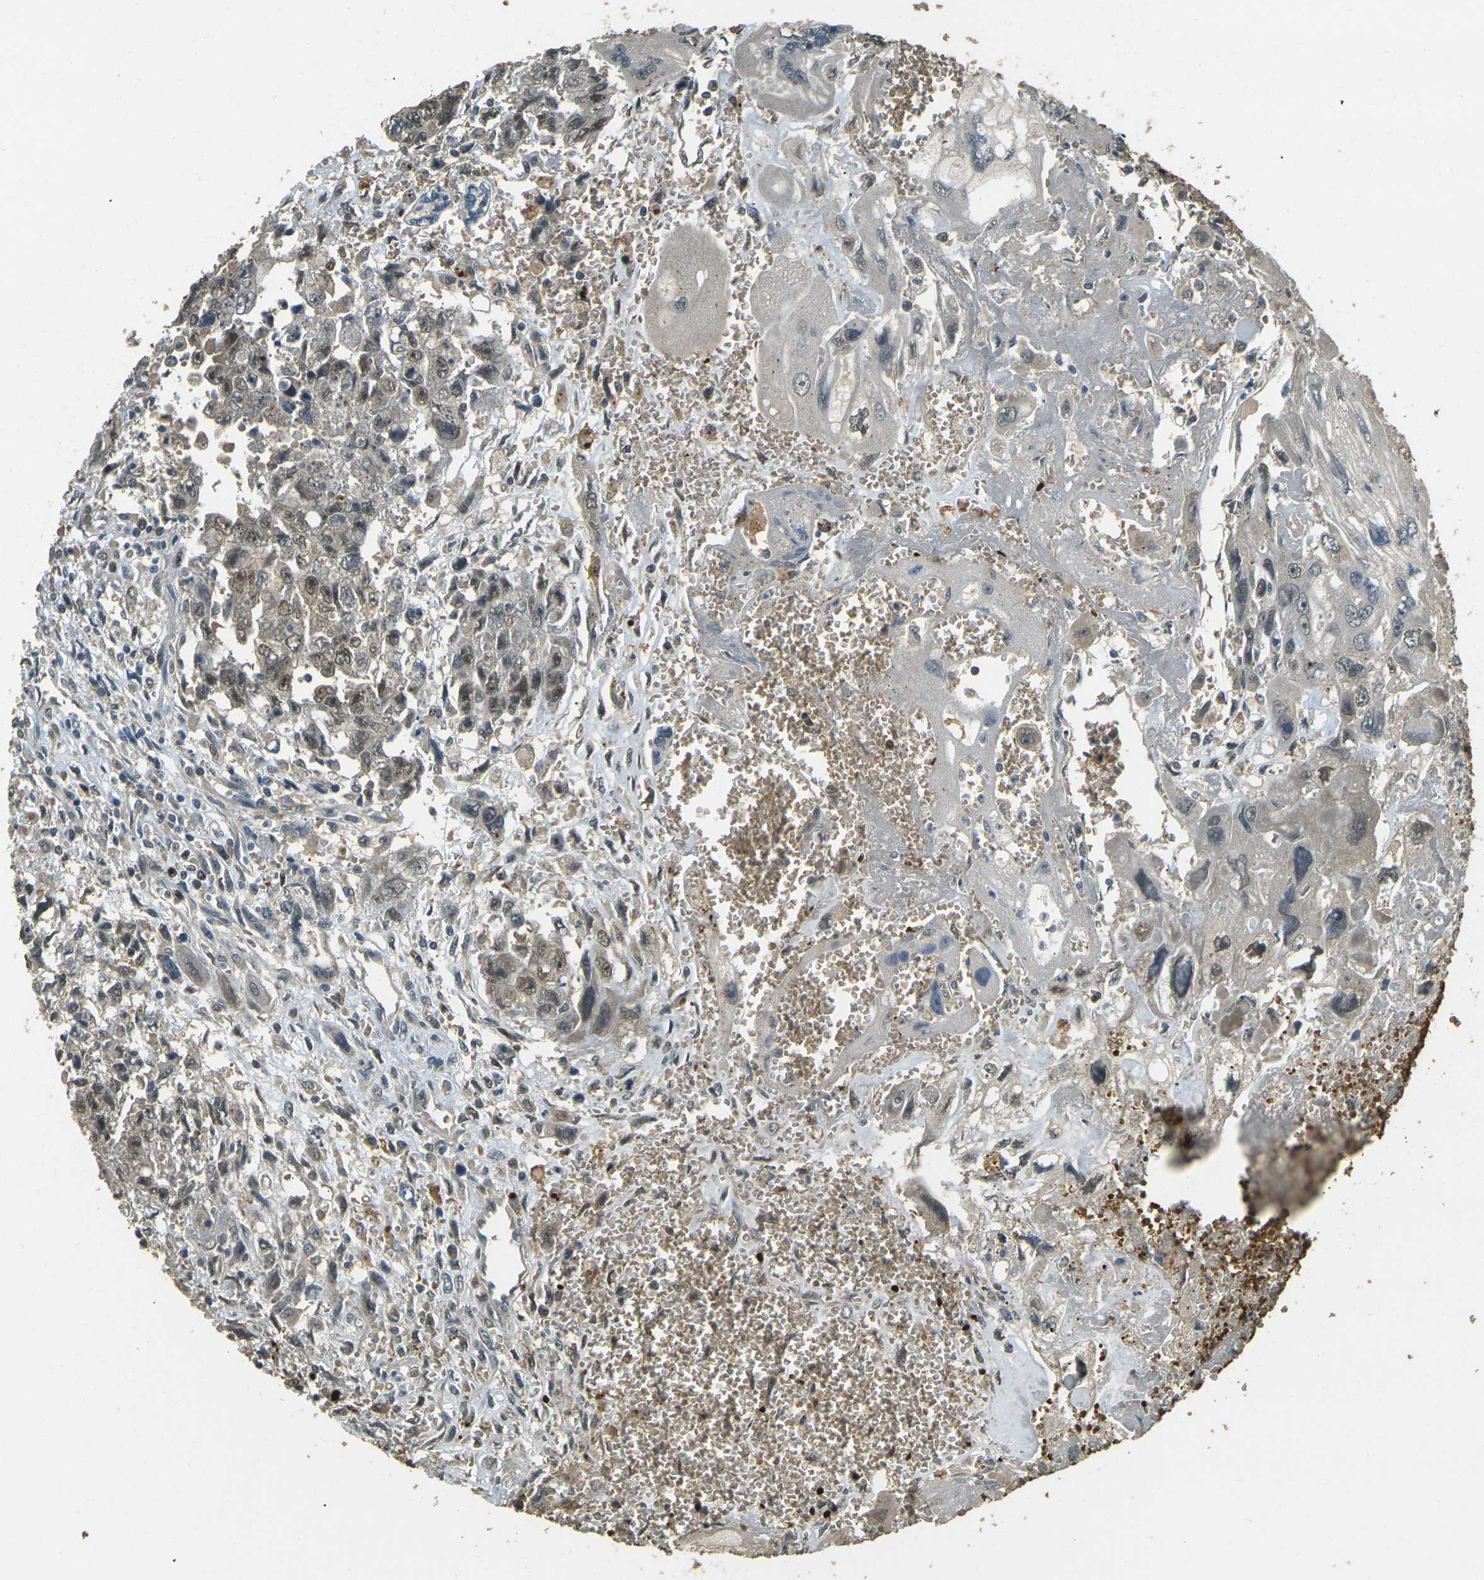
{"staining": {"intensity": "moderate", "quantity": ">75%", "location": "cytoplasmic/membranous,nuclear"}, "tissue": "testis cancer", "cell_type": "Tumor cells", "image_type": "cancer", "snomed": [{"axis": "morphology", "description": "Carcinoma, Embryonal, NOS"}, {"axis": "topography", "description": "Testis"}], "caption": "Immunohistochemical staining of testis cancer (embryonal carcinoma) demonstrates medium levels of moderate cytoplasmic/membranous and nuclear protein staining in about >75% of tumor cells.", "gene": "TOR1A", "patient": {"sex": "male", "age": 28}}